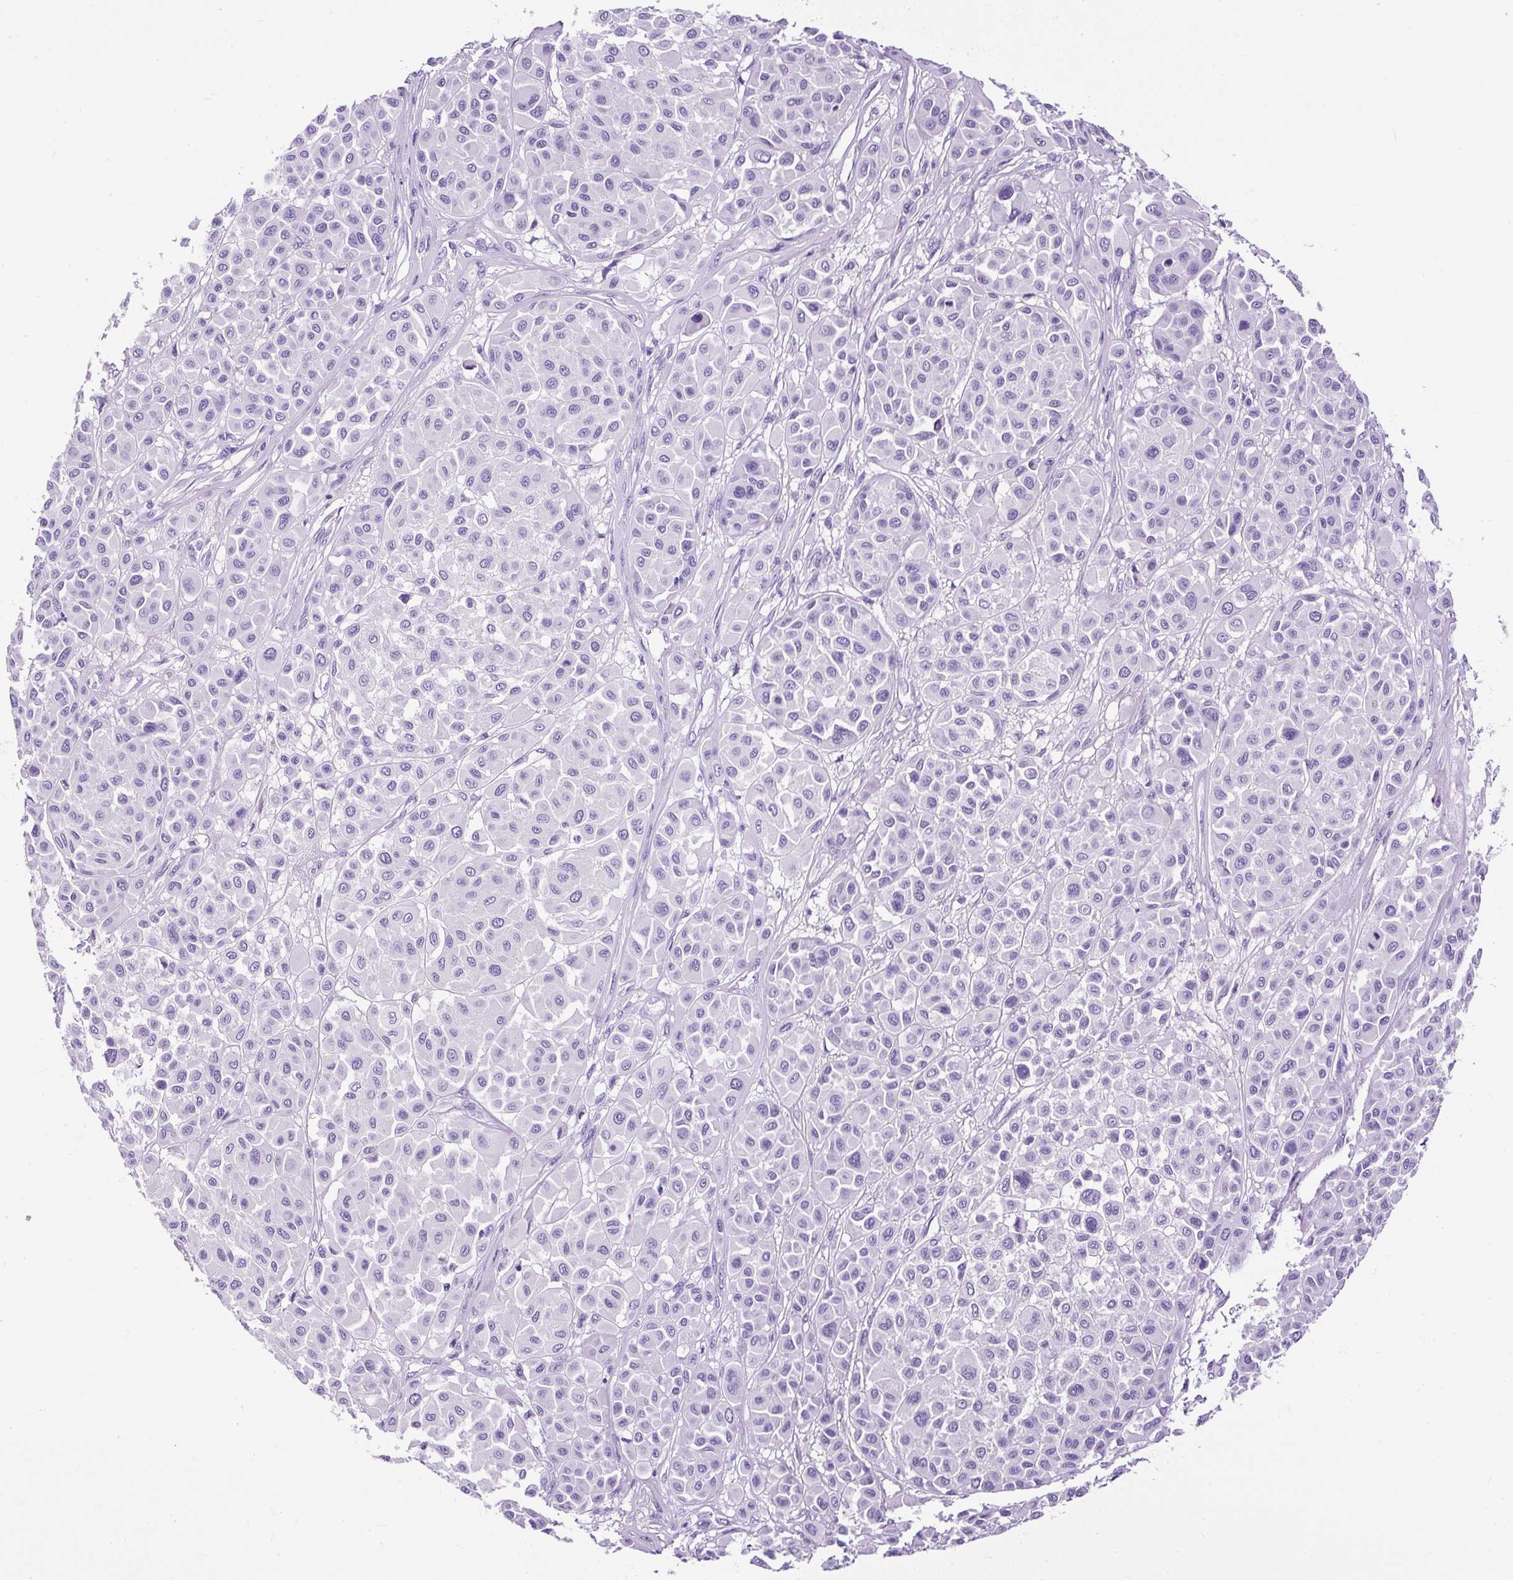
{"staining": {"intensity": "negative", "quantity": "none", "location": "none"}, "tissue": "melanoma", "cell_type": "Tumor cells", "image_type": "cancer", "snomed": [{"axis": "morphology", "description": "Malignant melanoma, Metastatic site"}, {"axis": "topography", "description": "Soft tissue"}], "caption": "There is no significant expression in tumor cells of malignant melanoma (metastatic site). (Brightfield microscopy of DAB (3,3'-diaminobenzidine) immunohistochemistry at high magnification).", "gene": "STOX2", "patient": {"sex": "male", "age": 41}}